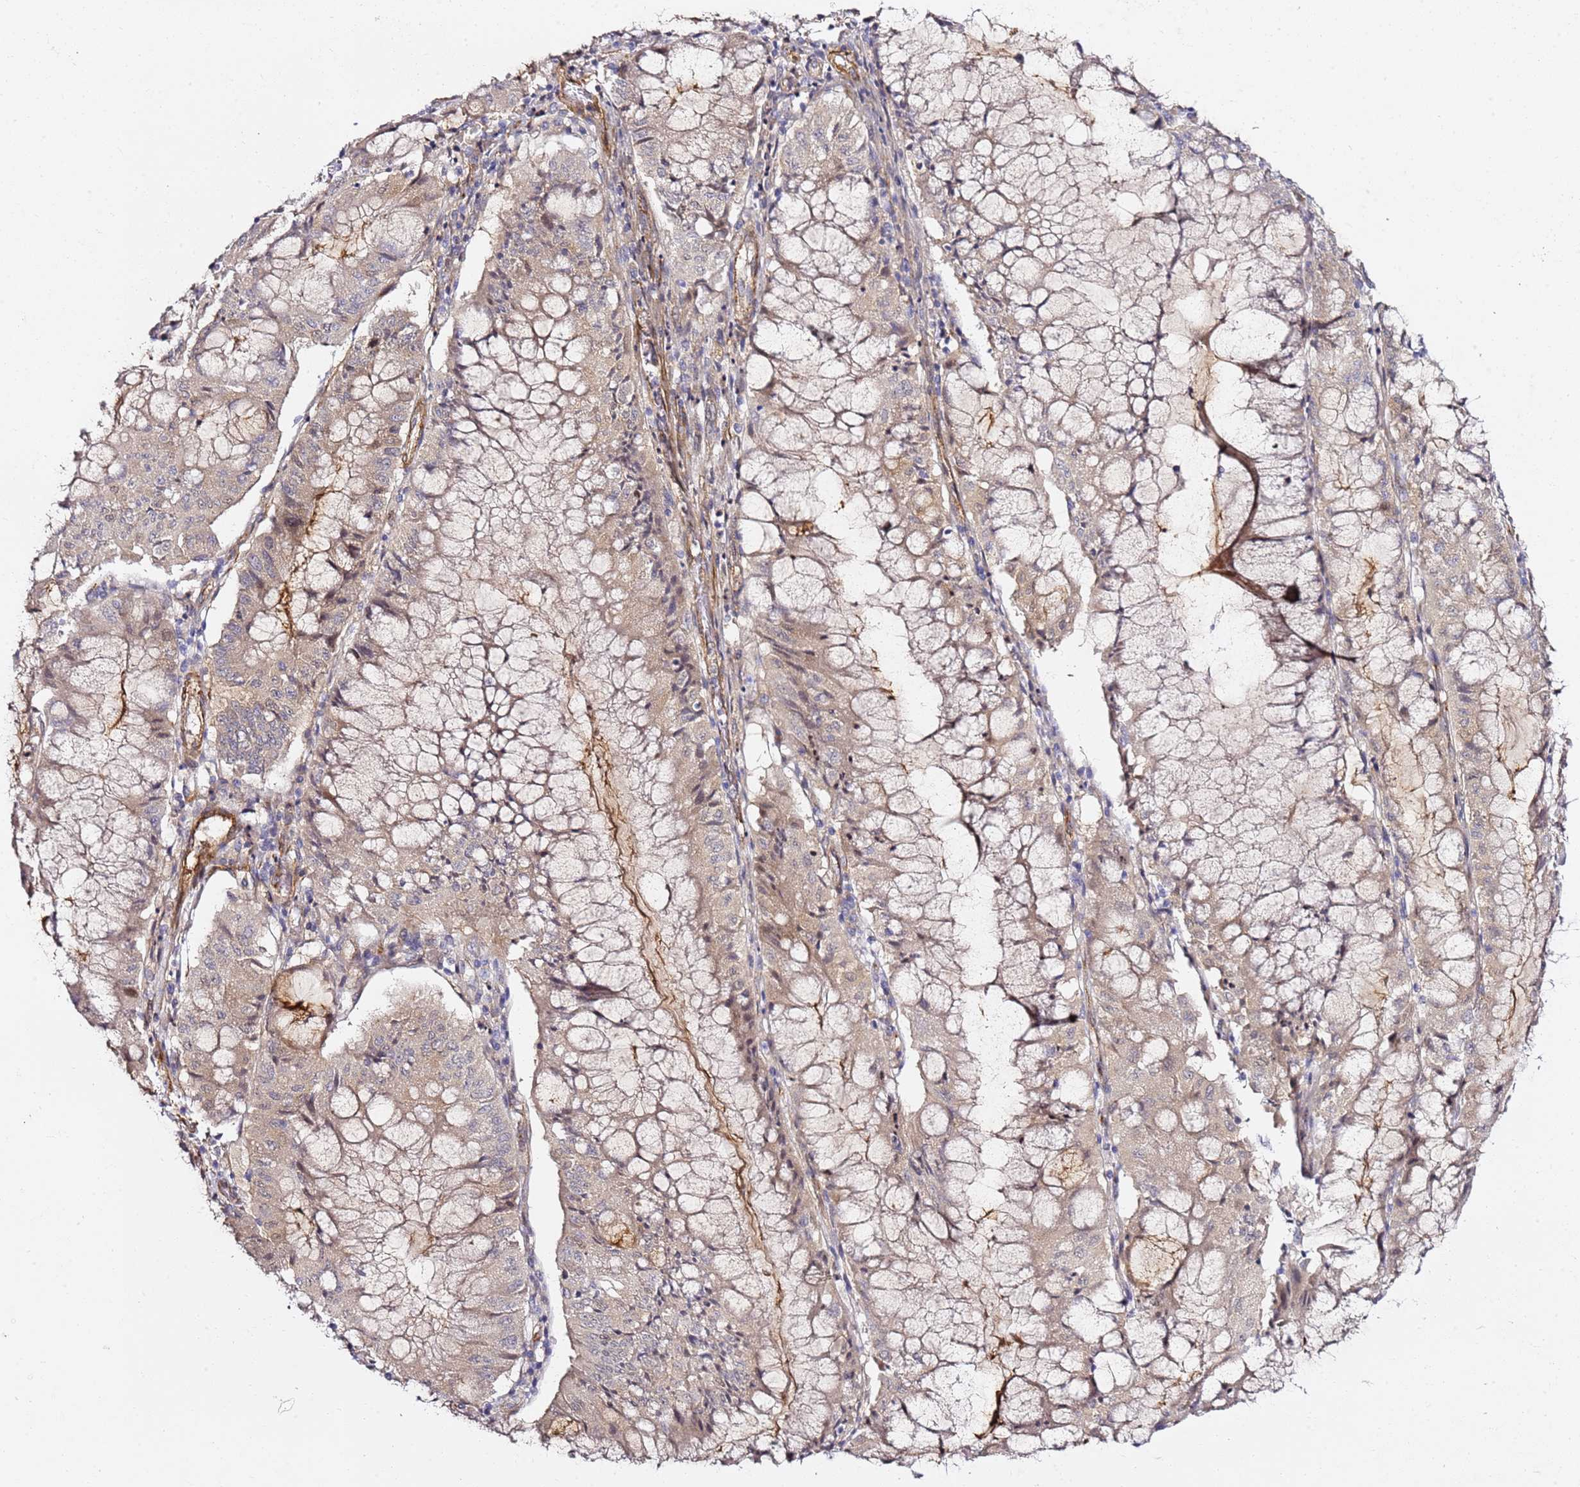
{"staining": {"intensity": "weak", "quantity": "<25%", "location": "cytoplasmic/membranous"}, "tissue": "pancreatic cancer", "cell_type": "Tumor cells", "image_type": "cancer", "snomed": [{"axis": "morphology", "description": "Adenocarcinoma, NOS"}, {"axis": "topography", "description": "Pancreas"}], "caption": "Tumor cells are negative for brown protein staining in adenocarcinoma (pancreatic).", "gene": "EPS8L1", "patient": {"sex": "female", "age": 50}}